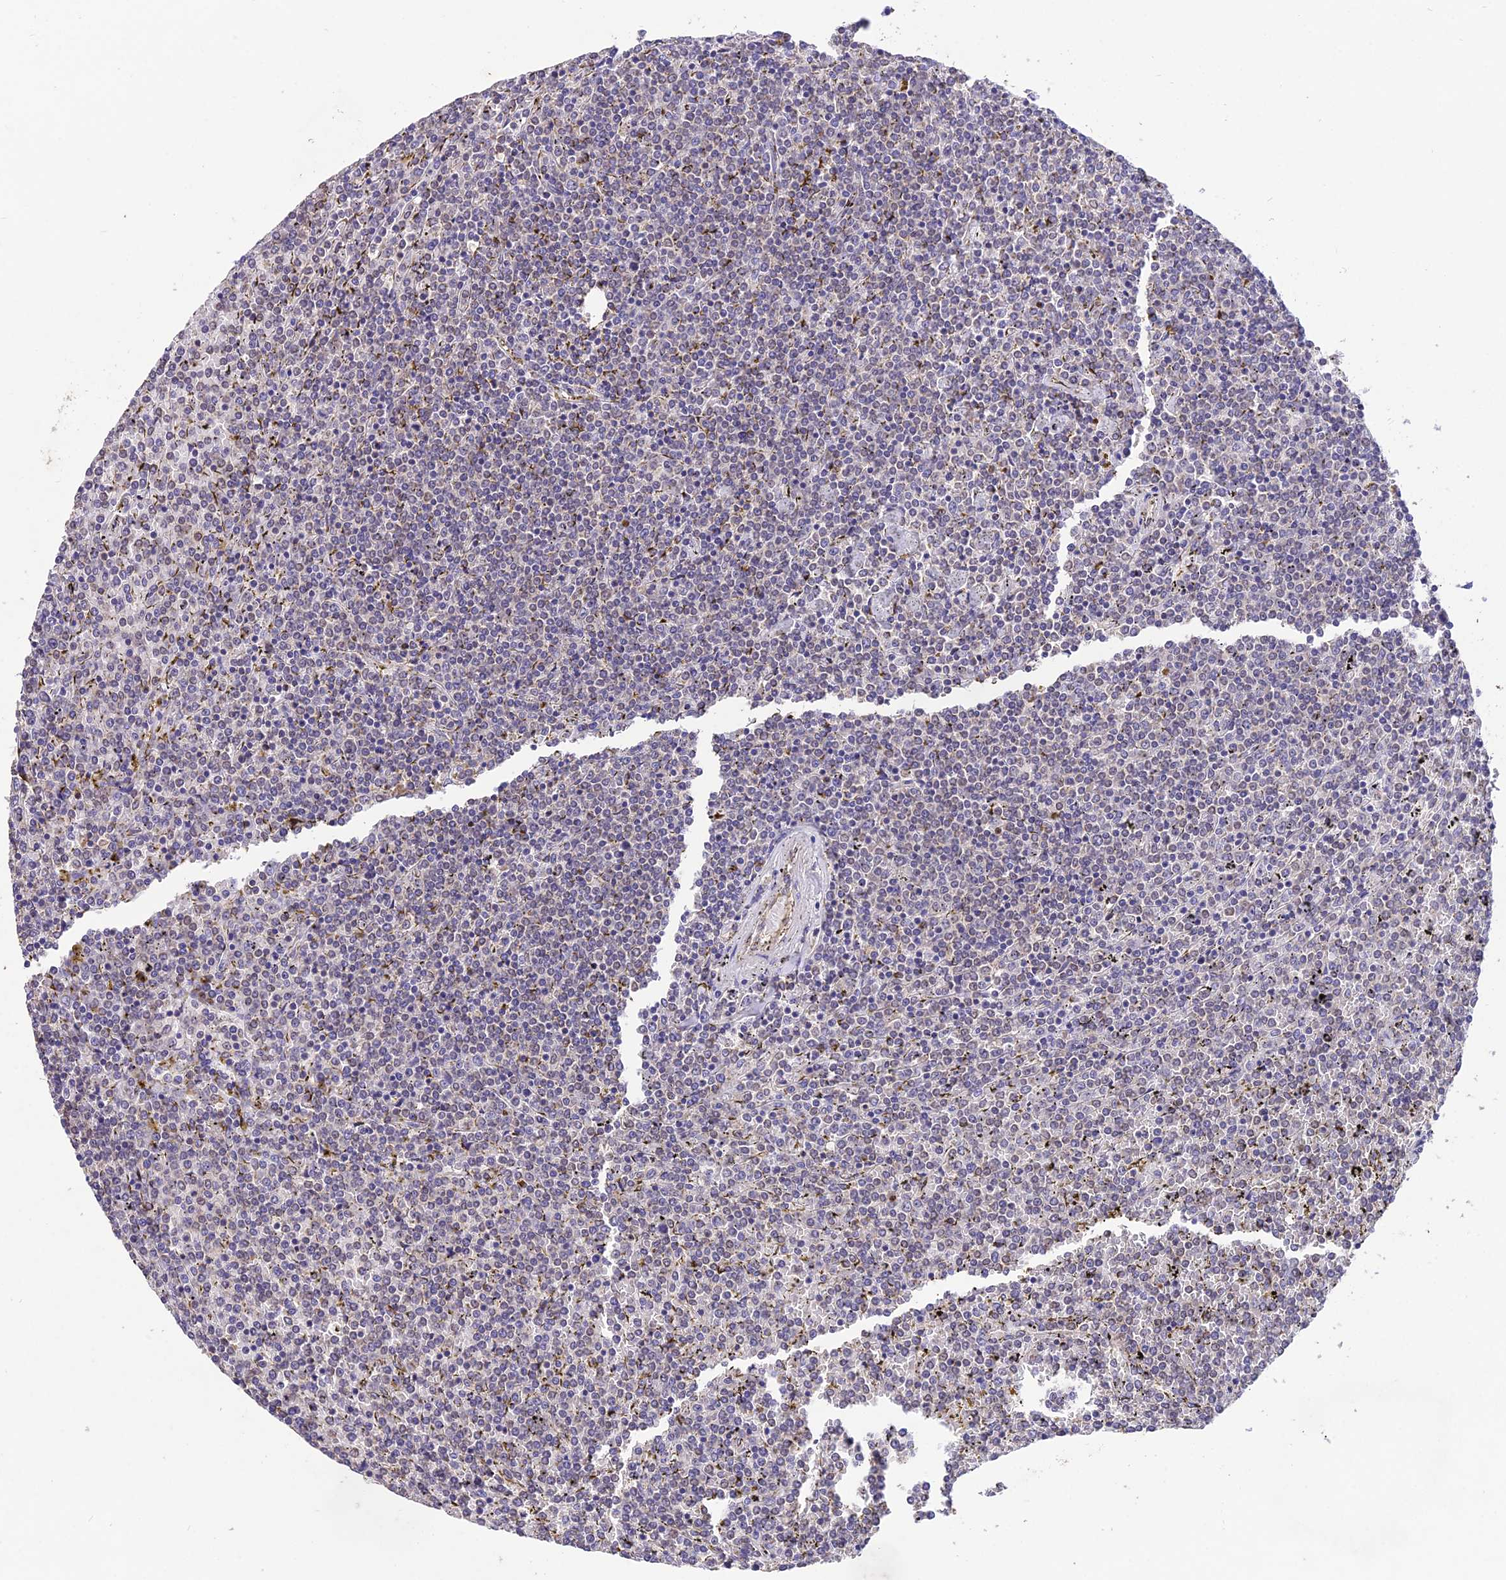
{"staining": {"intensity": "negative", "quantity": "none", "location": "none"}, "tissue": "lymphoma", "cell_type": "Tumor cells", "image_type": "cancer", "snomed": [{"axis": "morphology", "description": "Malignant lymphoma, non-Hodgkin's type, Low grade"}, {"axis": "topography", "description": "Spleen"}], "caption": "The image exhibits no staining of tumor cells in low-grade malignant lymphoma, non-Hodgkin's type.", "gene": "PGK1", "patient": {"sex": "female", "age": 19}}